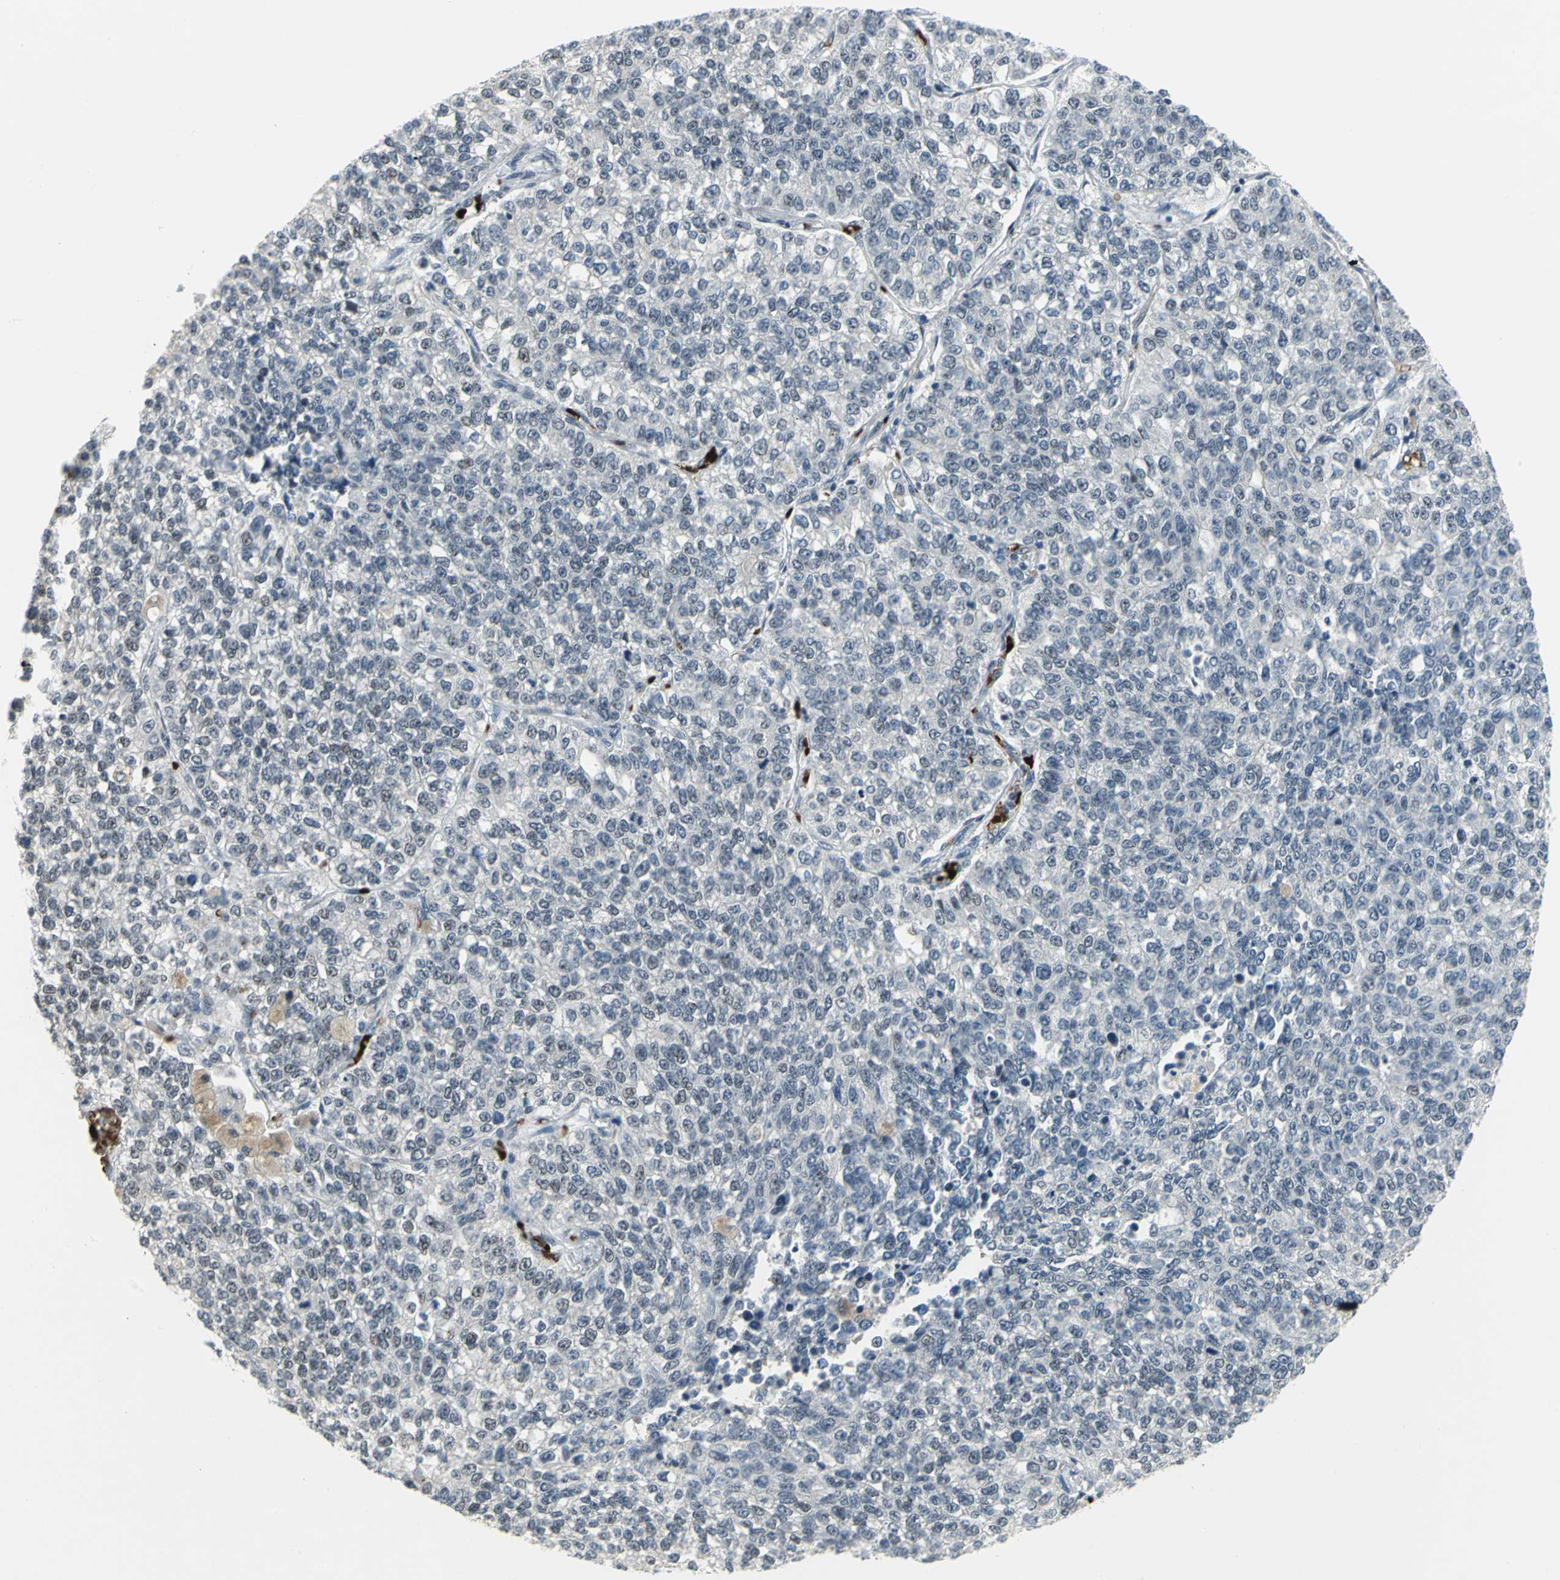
{"staining": {"intensity": "weak", "quantity": "25%-75%", "location": "nuclear"}, "tissue": "lung cancer", "cell_type": "Tumor cells", "image_type": "cancer", "snomed": [{"axis": "morphology", "description": "Adenocarcinoma, NOS"}, {"axis": "topography", "description": "Lung"}], "caption": "This is an image of immunohistochemistry staining of adenocarcinoma (lung), which shows weak staining in the nuclear of tumor cells.", "gene": "GLI3", "patient": {"sex": "male", "age": 49}}